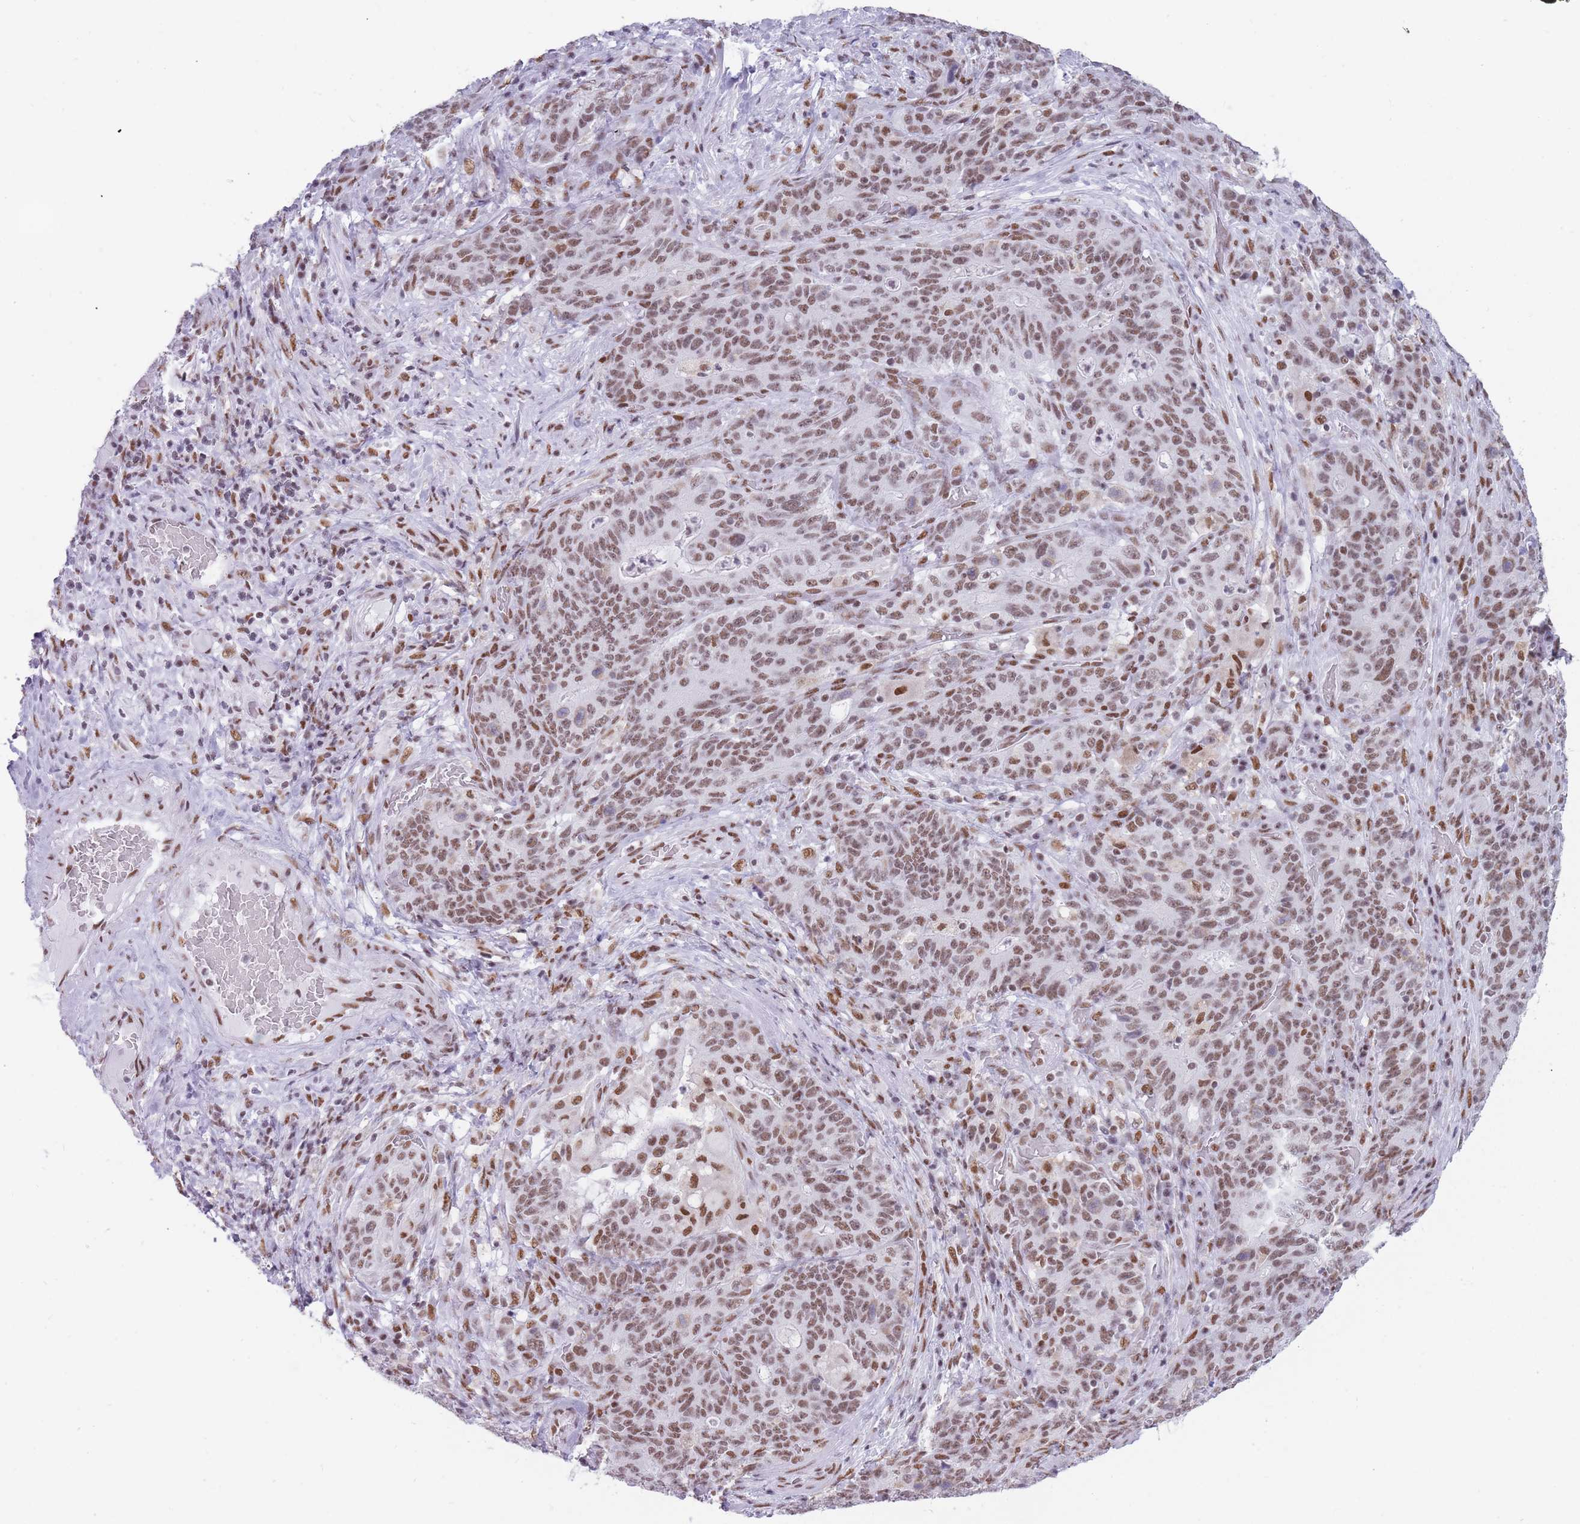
{"staining": {"intensity": "moderate", "quantity": ">75%", "location": "nuclear"}, "tissue": "stomach cancer", "cell_type": "Tumor cells", "image_type": "cancer", "snomed": [{"axis": "morphology", "description": "Normal tissue, NOS"}, {"axis": "morphology", "description": "Adenocarcinoma, NOS"}, {"axis": "topography", "description": "Stomach"}], "caption": "Human adenocarcinoma (stomach) stained for a protein (brown) reveals moderate nuclear positive positivity in about >75% of tumor cells.", "gene": "HNRNPUL1", "patient": {"sex": "female", "age": 64}}